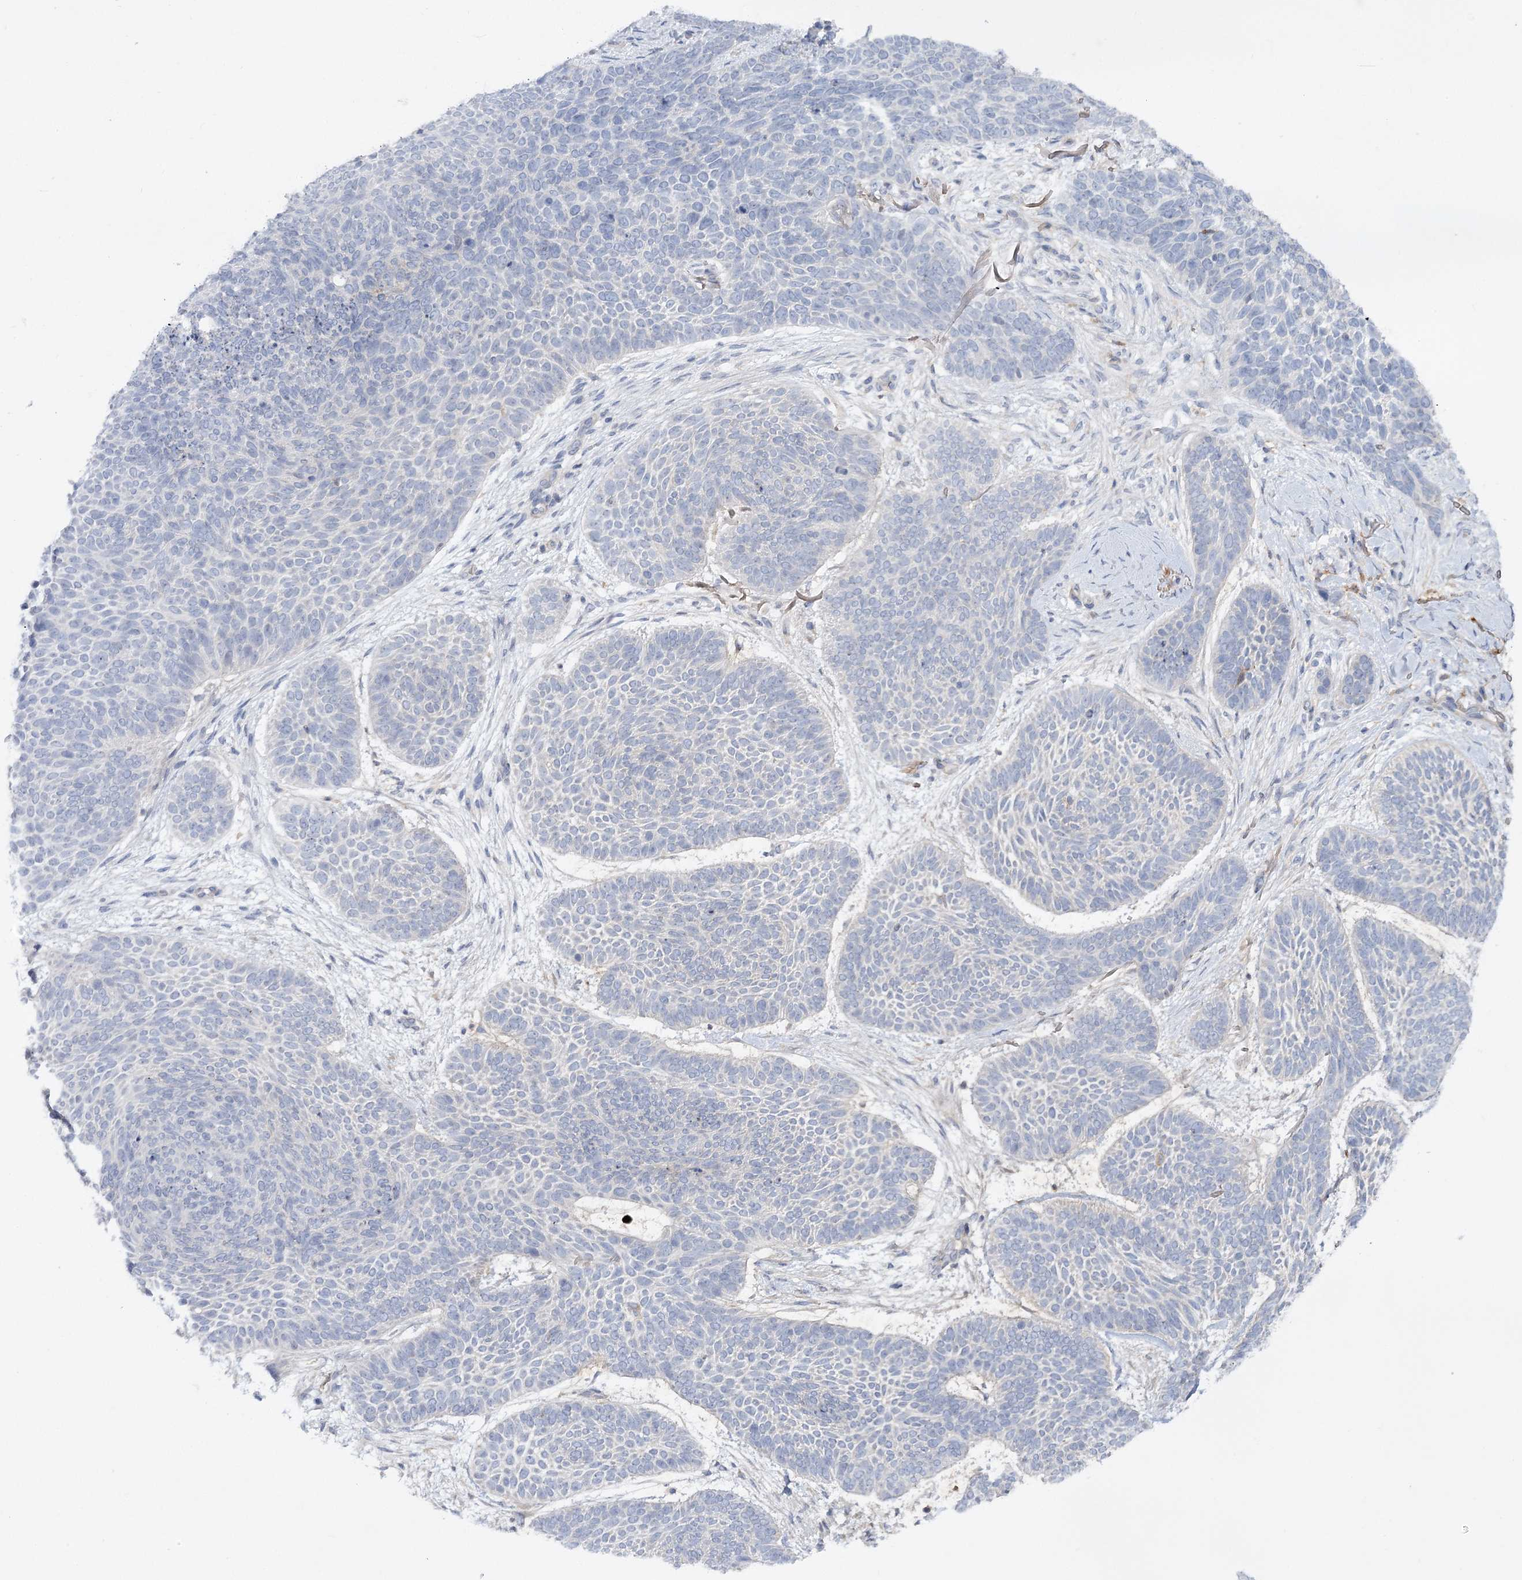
{"staining": {"intensity": "negative", "quantity": "none", "location": "none"}, "tissue": "skin cancer", "cell_type": "Tumor cells", "image_type": "cancer", "snomed": [{"axis": "morphology", "description": "Basal cell carcinoma"}, {"axis": "topography", "description": "Skin"}], "caption": "Immunohistochemical staining of human skin cancer (basal cell carcinoma) reveals no significant expression in tumor cells.", "gene": "SCN11A", "patient": {"sex": "male", "age": 85}}